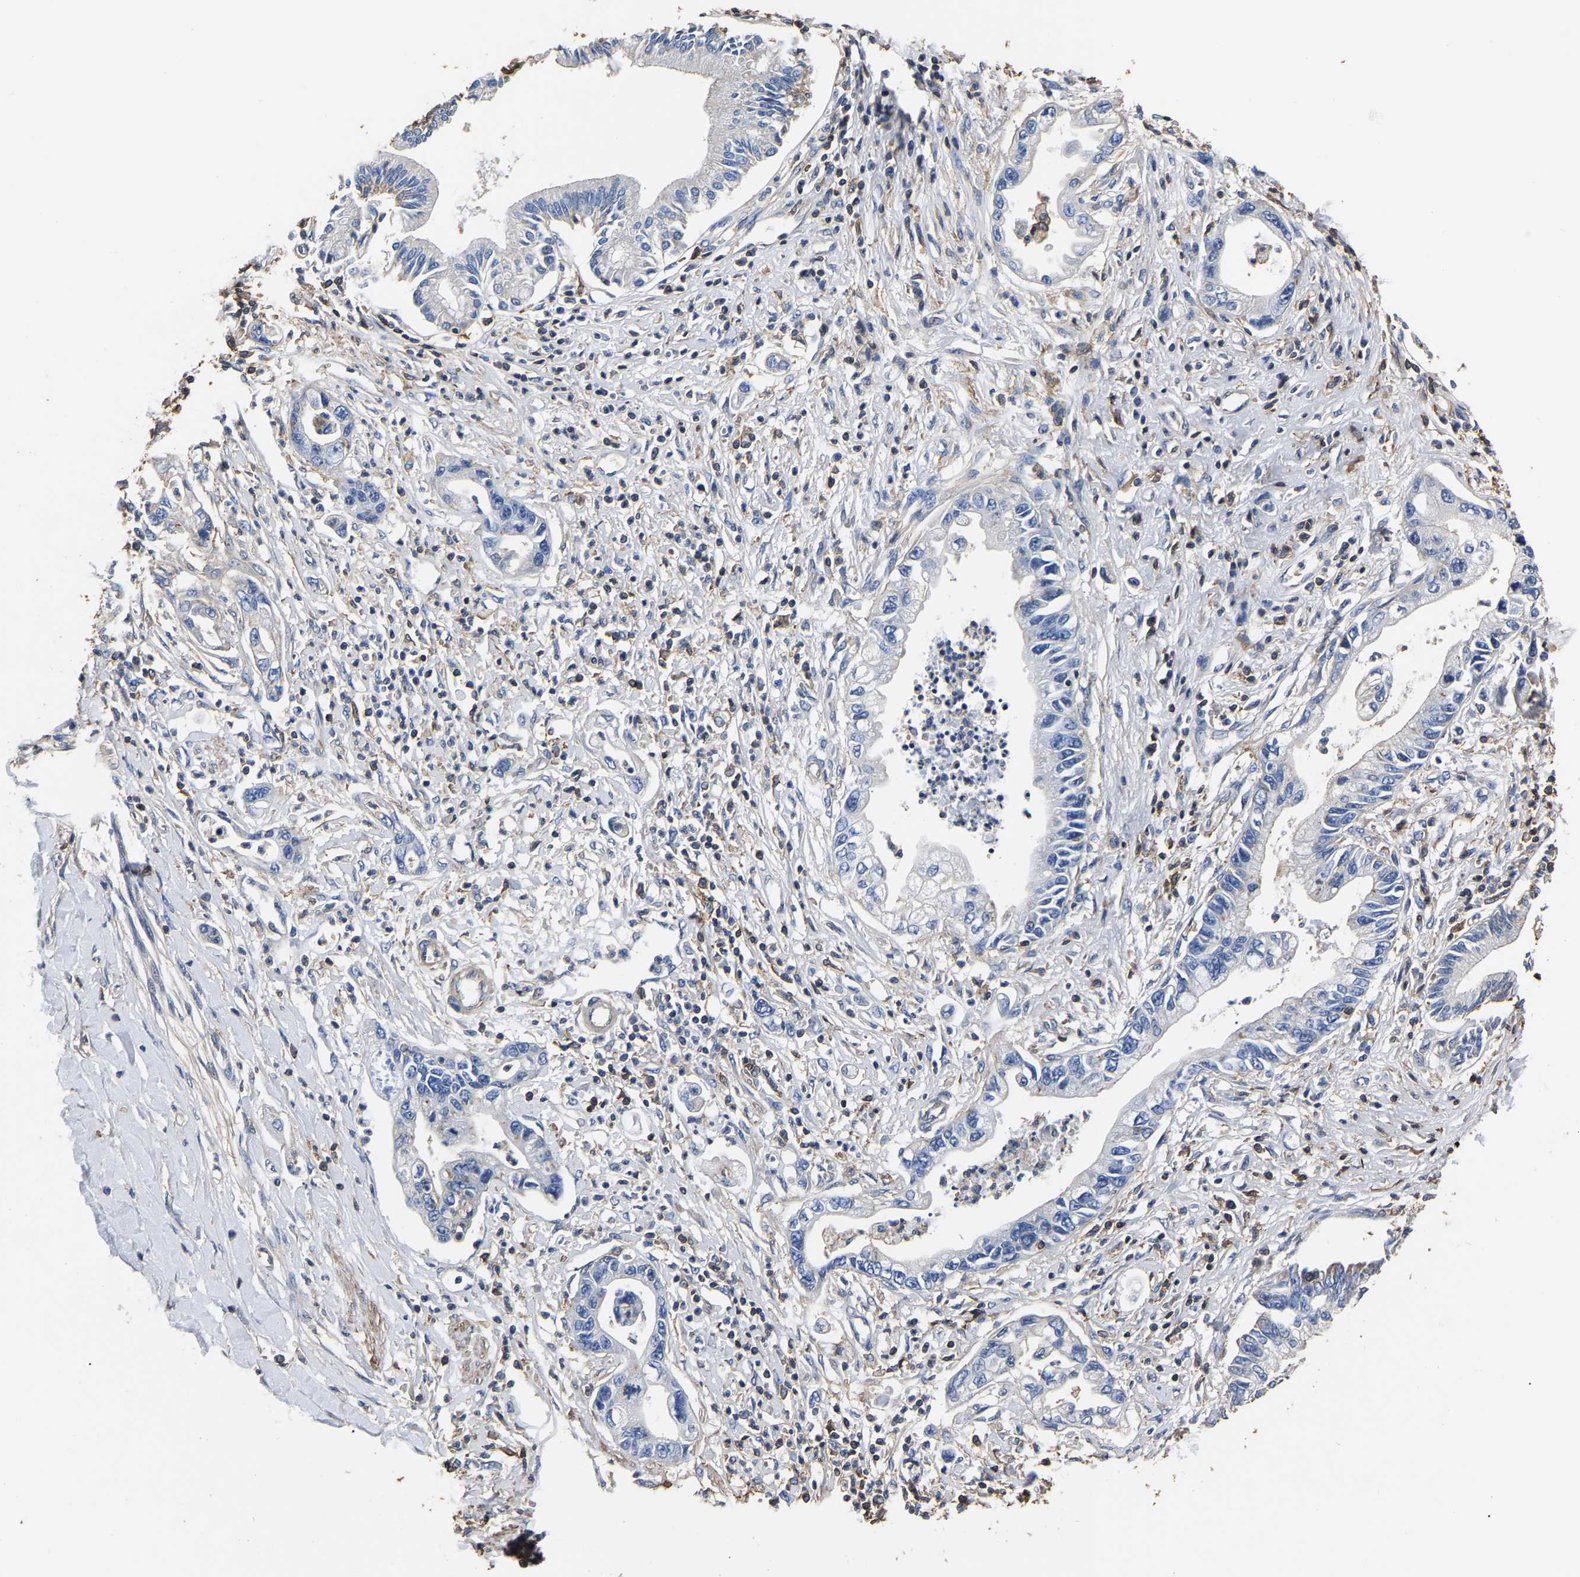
{"staining": {"intensity": "negative", "quantity": "none", "location": "none"}, "tissue": "pancreatic cancer", "cell_type": "Tumor cells", "image_type": "cancer", "snomed": [{"axis": "morphology", "description": "Adenocarcinoma, NOS"}, {"axis": "topography", "description": "Pancreas"}], "caption": "This micrograph is of pancreatic cancer (adenocarcinoma) stained with immunohistochemistry (IHC) to label a protein in brown with the nuclei are counter-stained blue. There is no positivity in tumor cells.", "gene": "ARMT1", "patient": {"sex": "male", "age": 56}}